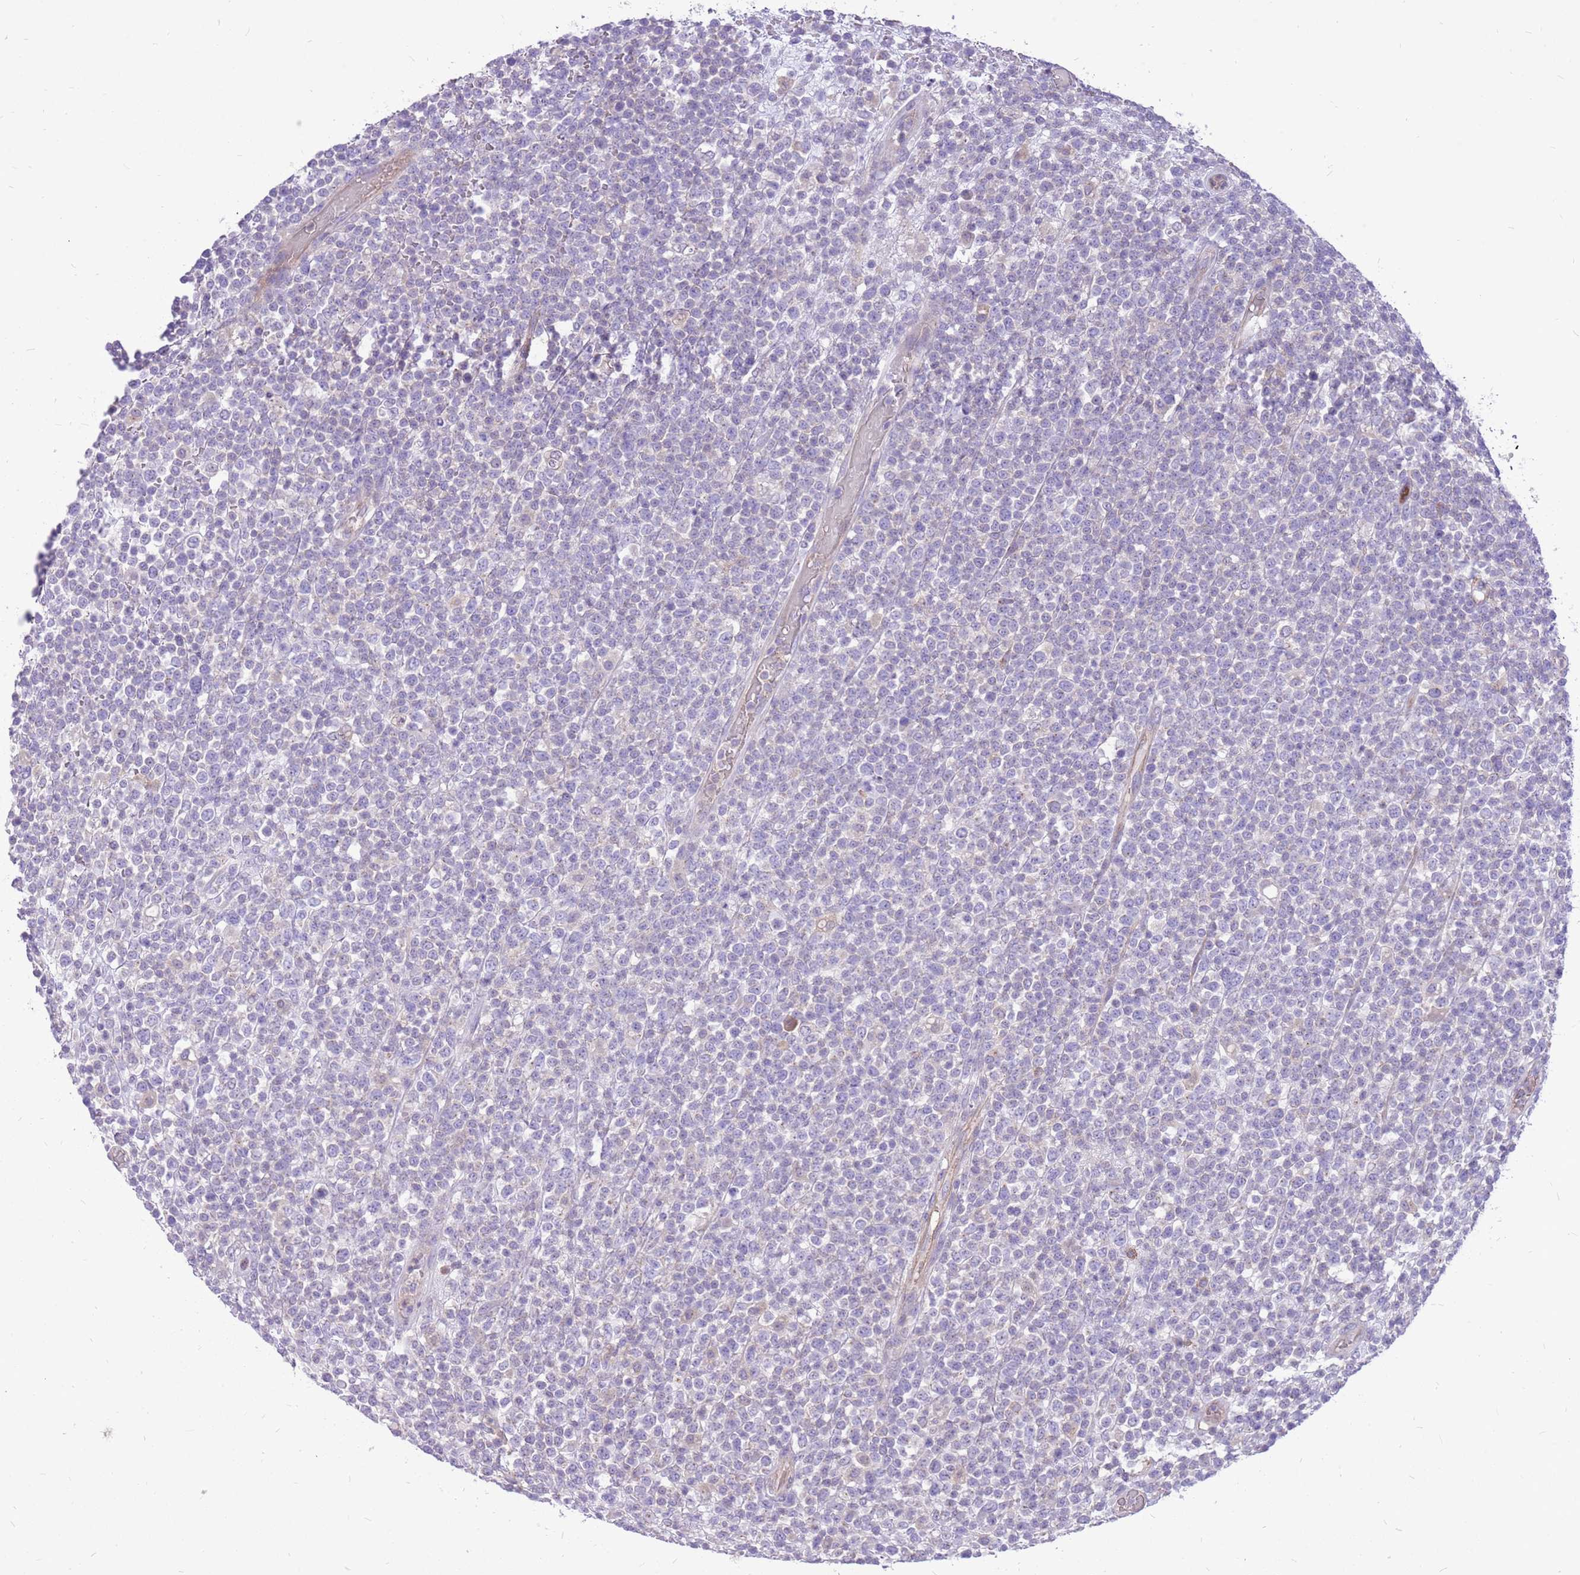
{"staining": {"intensity": "negative", "quantity": "none", "location": "none"}, "tissue": "lymphoma", "cell_type": "Tumor cells", "image_type": "cancer", "snomed": [{"axis": "morphology", "description": "Malignant lymphoma, non-Hodgkin's type, High grade"}, {"axis": "topography", "description": "Colon"}], "caption": "Immunohistochemistry of lymphoma displays no positivity in tumor cells.", "gene": "WDR90", "patient": {"sex": "female", "age": 53}}